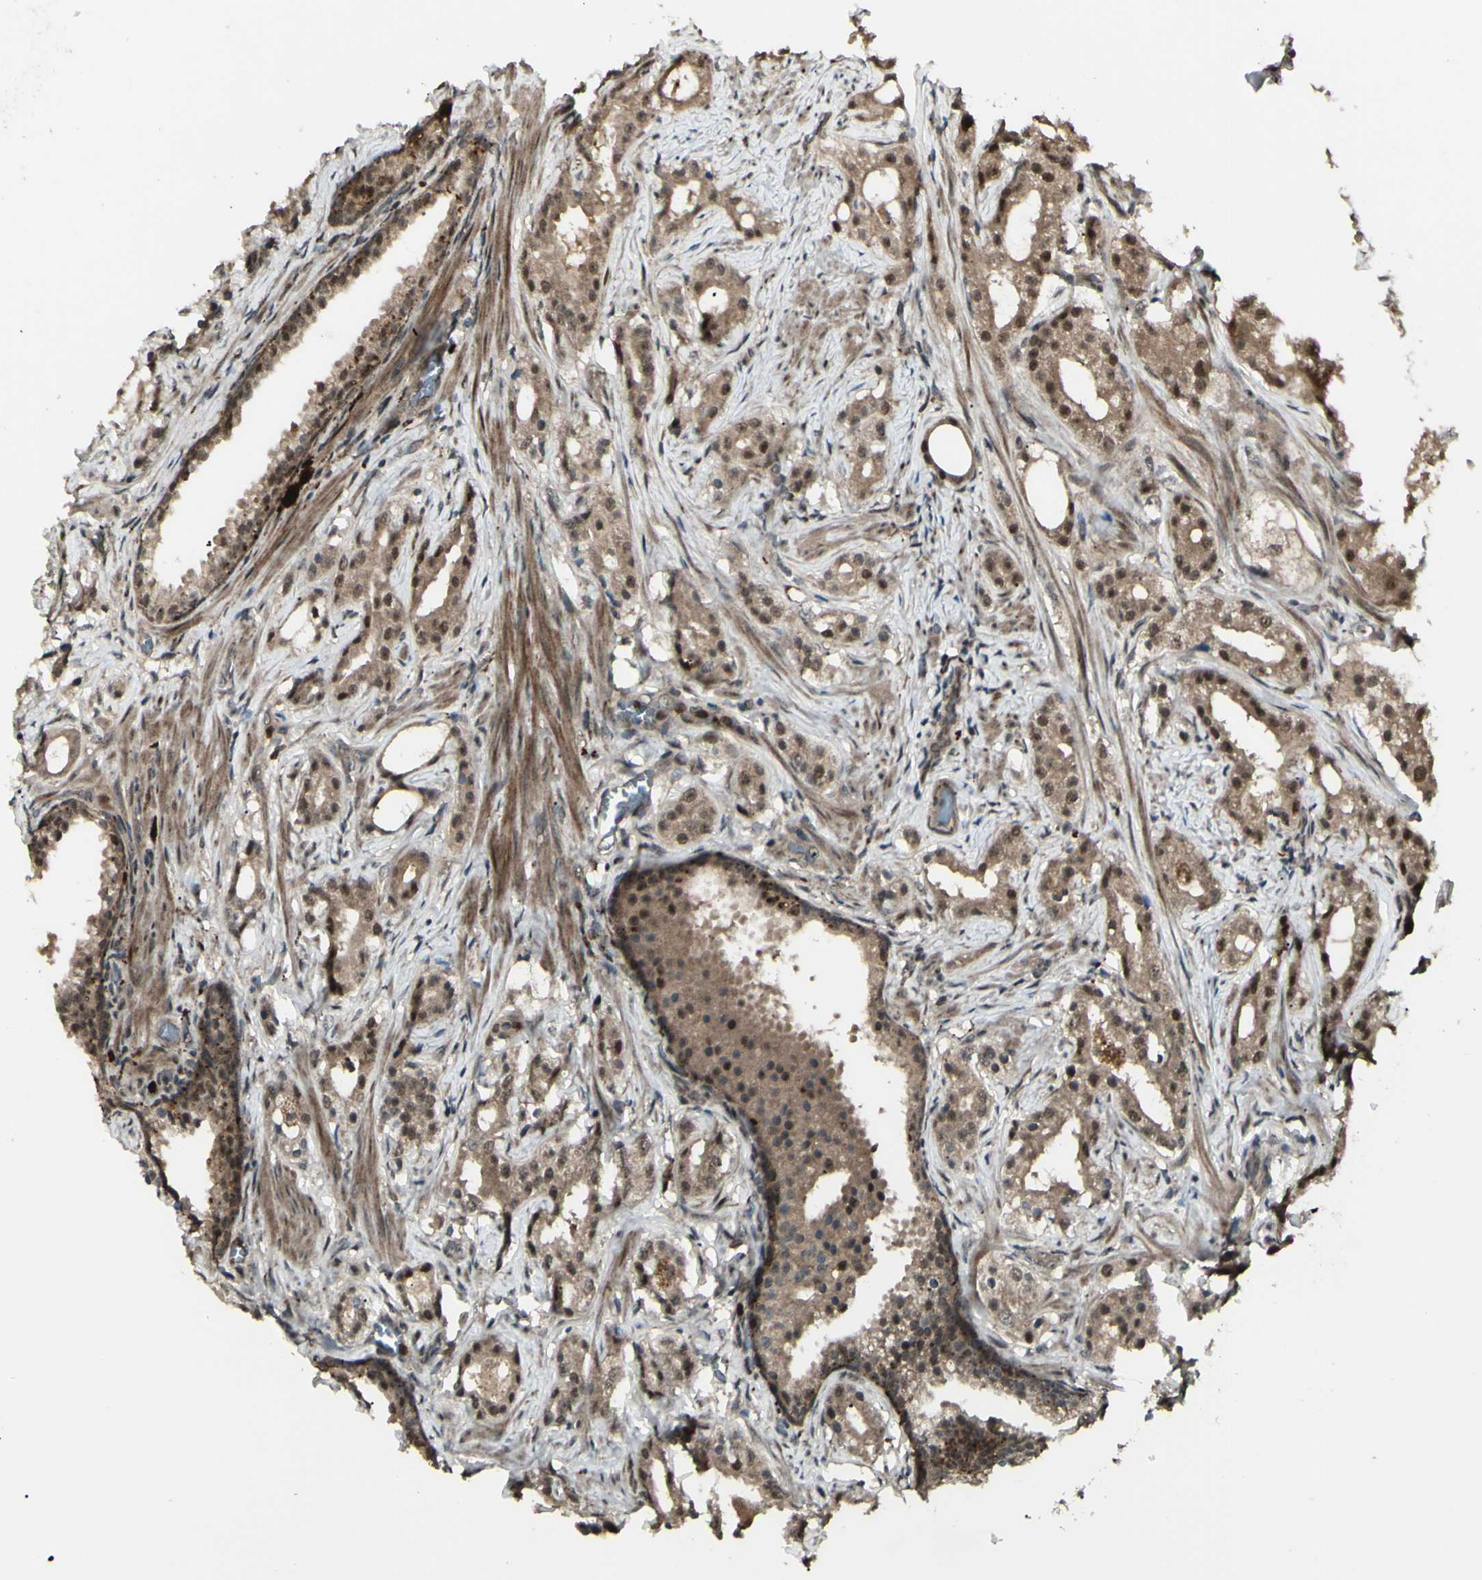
{"staining": {"intensity": "moderate", "quantity": ">75%", "location": "cytoplasmic/membranous,nuclear"}, "tissue": "prostate cancer", "cell_type": "Tumor cells", "image_type": "cancer", "snomed": [{"axis": "morphology", "description": "Adenocarcinoma, Low grade"}, {"axis": "topography", "description": "Prostate"}], "caption": "This photomicrograph shows immunohistochemistry staining of prostate low-grade adenocarcinoma, with medium moderate cytoplasmic/membranous and nuclear positivity in approximately >75% of tumor cells.", "gene": "MLF2", "patient": {"sex": "male", "age": 59}}